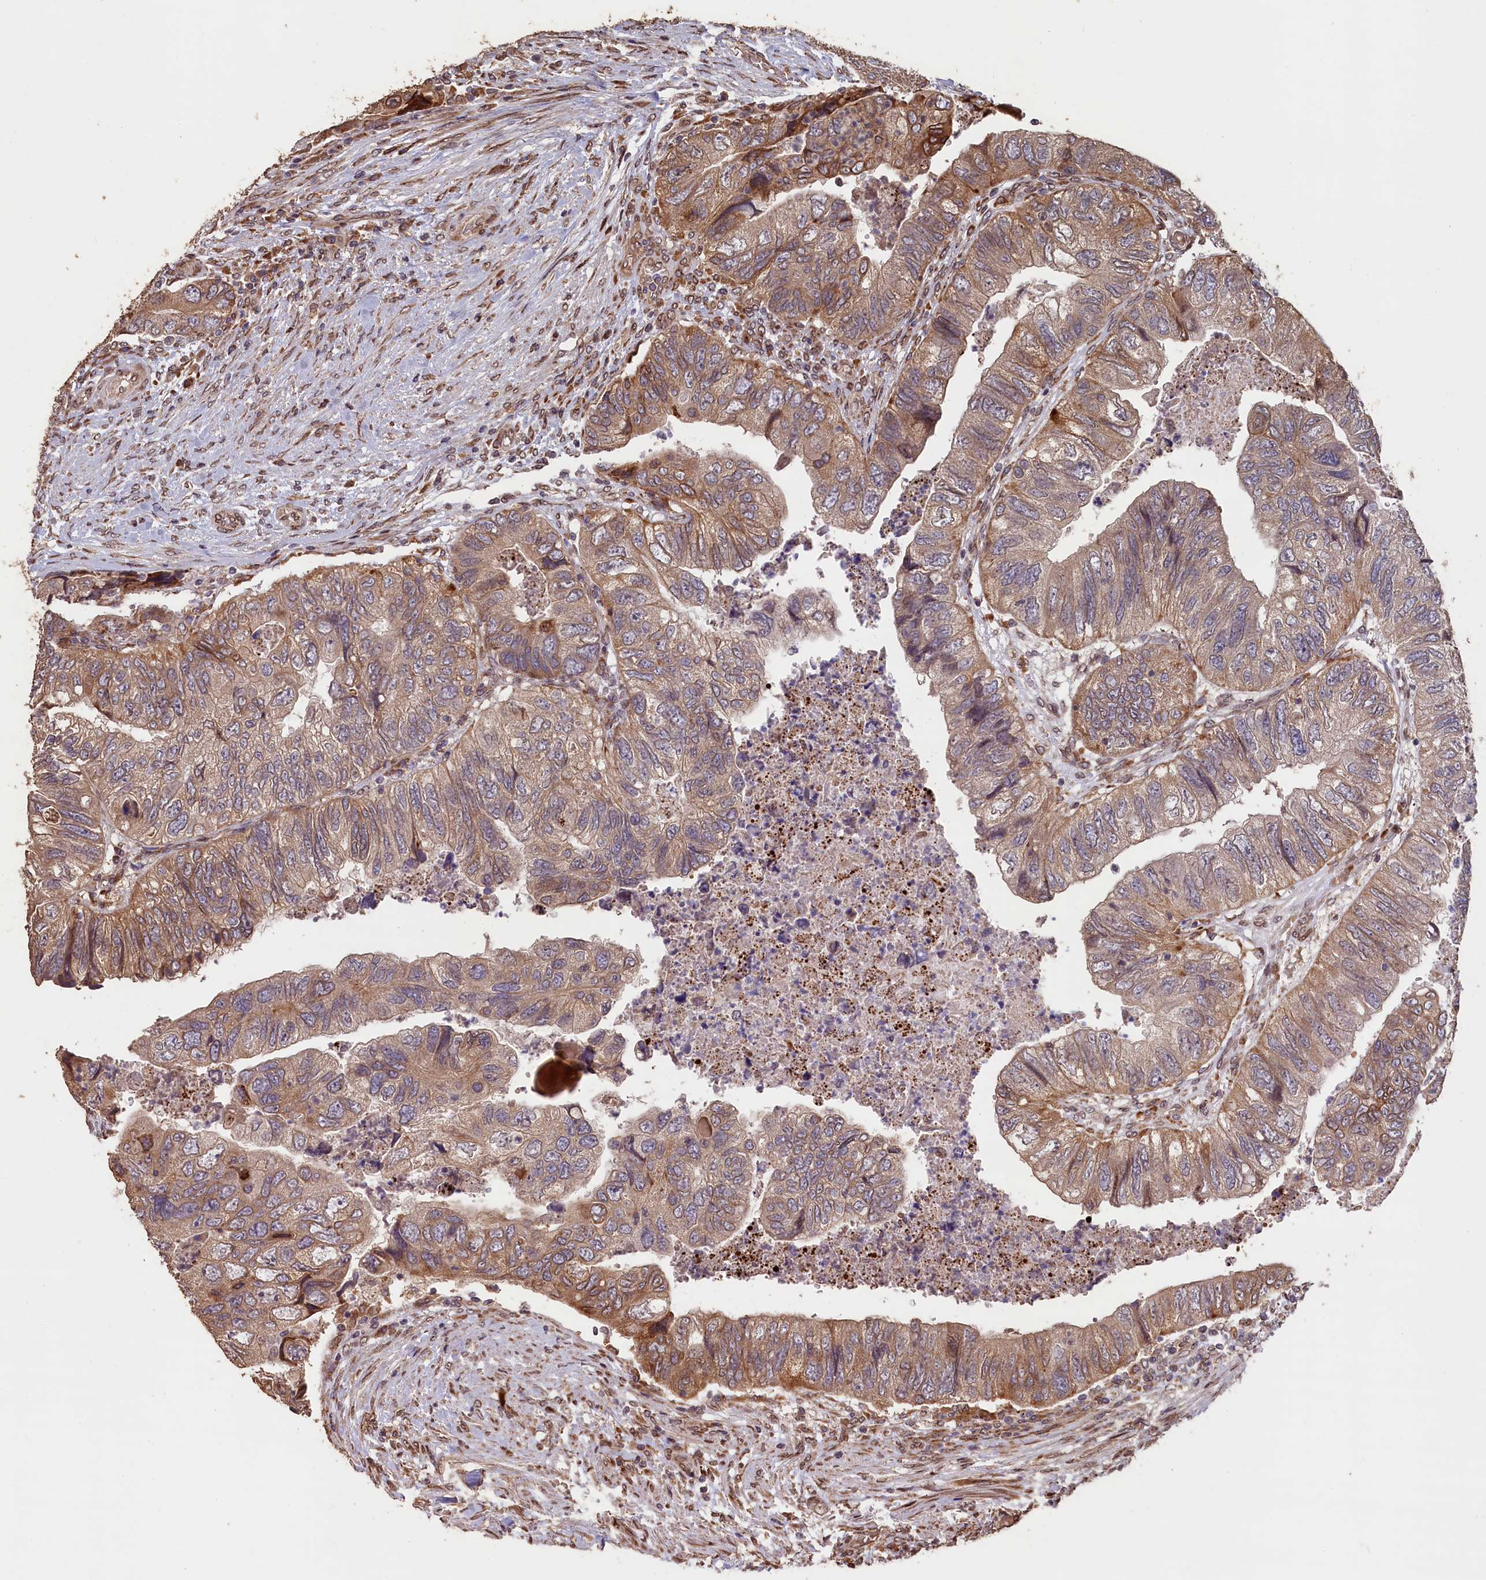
{"staining": {"intensity": "moderate", "quantity": ">75%", "location": "cytoplasmic/membranous"}, "tissue": "colorectal cancer", "cell_type": "Tumor cells", "image_type": "cancer", "snomed": [{"axis": "morphology", "description": "Adenocarcinoma, NOS"}, {"axis": "topography", "description": "Rectum"}], "caption": "Tumor cells display moderate cytoplasmic/membranous positivity in approximately >75% of cells in colorectal cancer (adenocarcinoma).", "gene": "SLC38A7", "patient": {"sex": "male", "age": 63}}